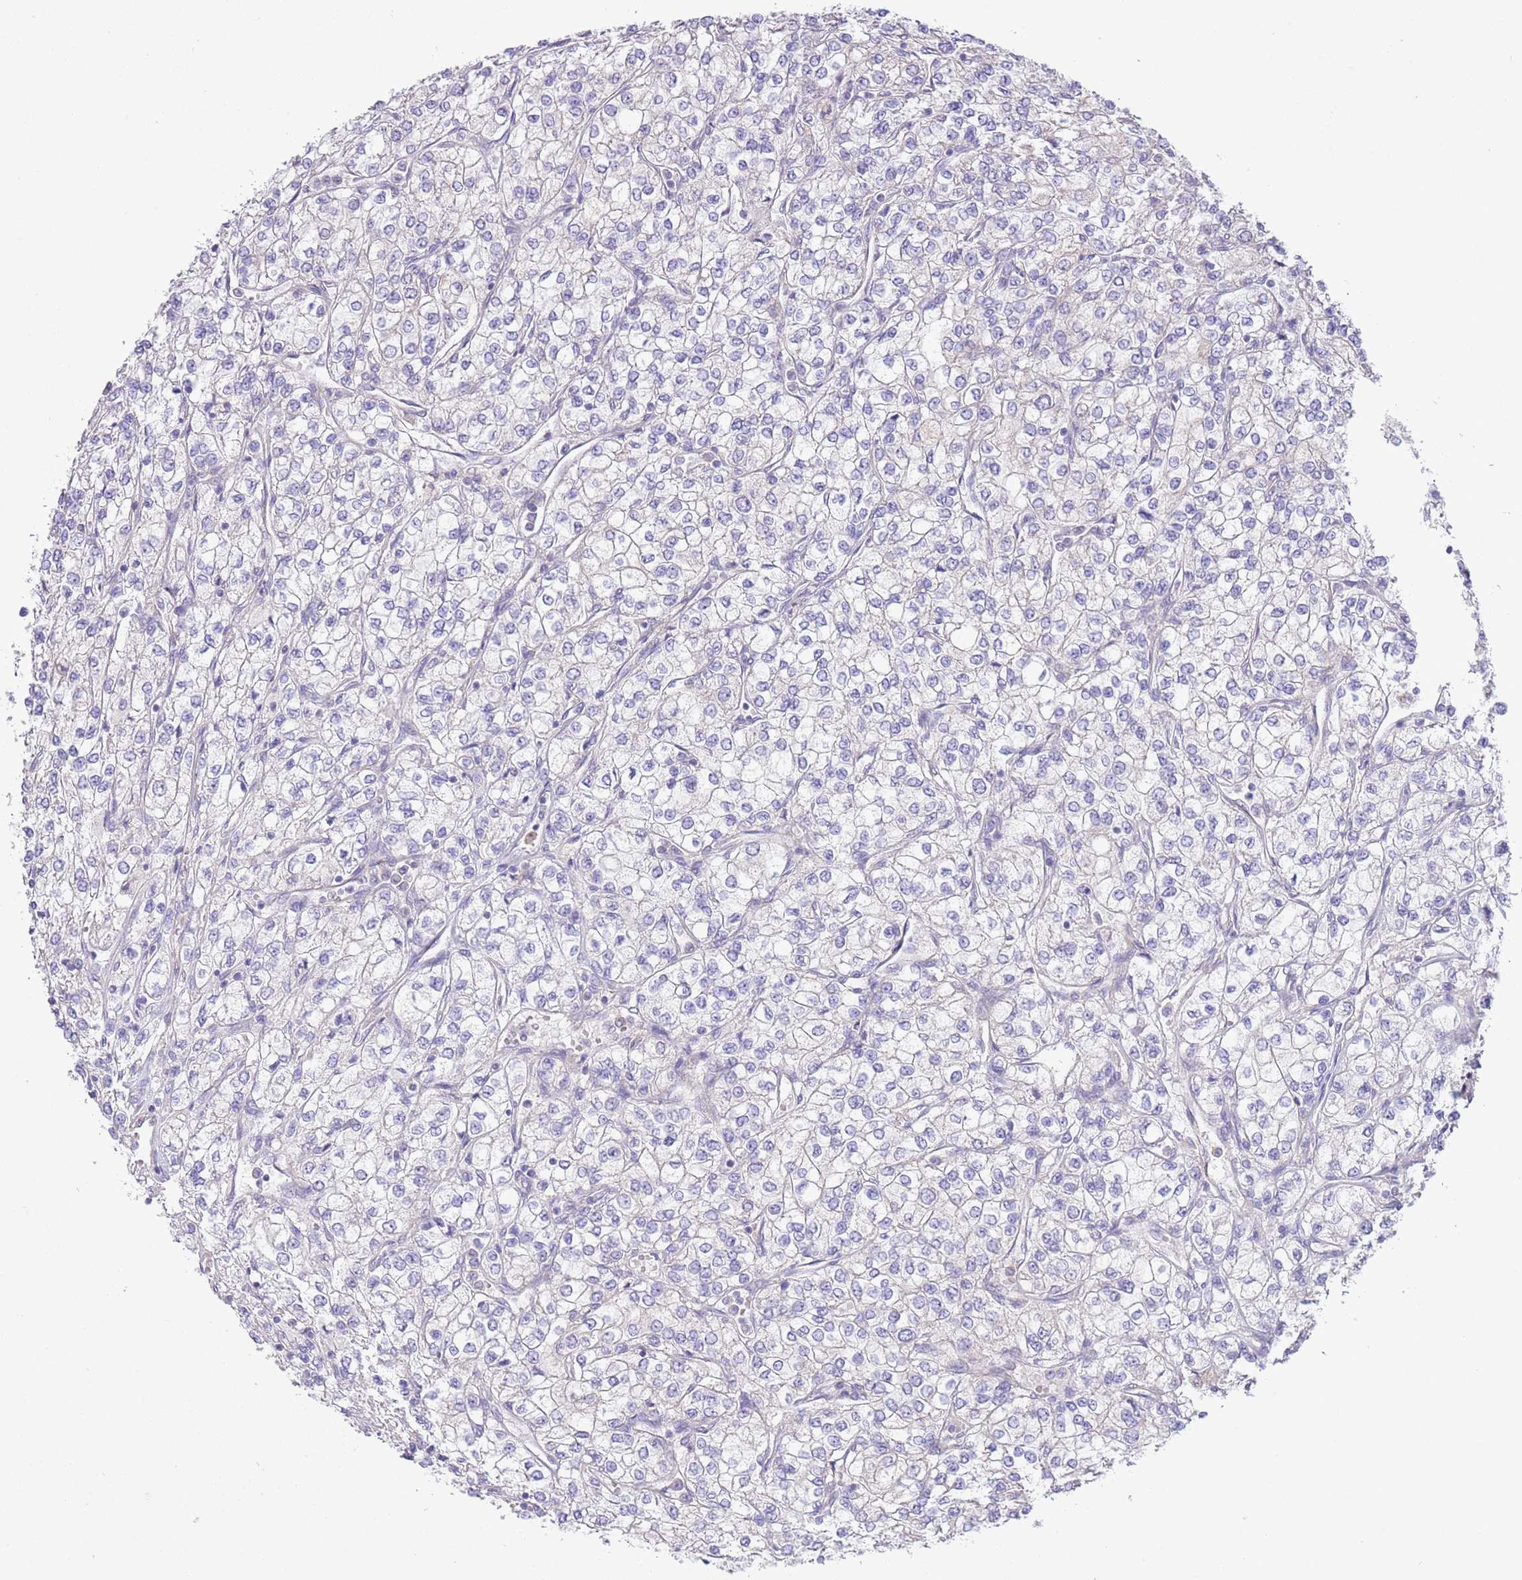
{"staining": {"intensity": "negative", "quantity": "none", "location": "none"}, "tissue": "renal cancer", "cell_type": "Tumor cells", "image_type": "cancer", "snomed": [{"axis": "morphology", "description": "Adenocarcinoma, NOS"}, {"axis": "topography", "description": "Kidney"}], "caption": "High magnification brightfield microscopy of renal cancer stained with DAB (3,3'-diaminobenzidine) (brown) and counterstained with hematoxylin (blue): tumor cells show no significant expression.", "gene": "OAZ2", "patient": {"sex": "male", "age": 80}}